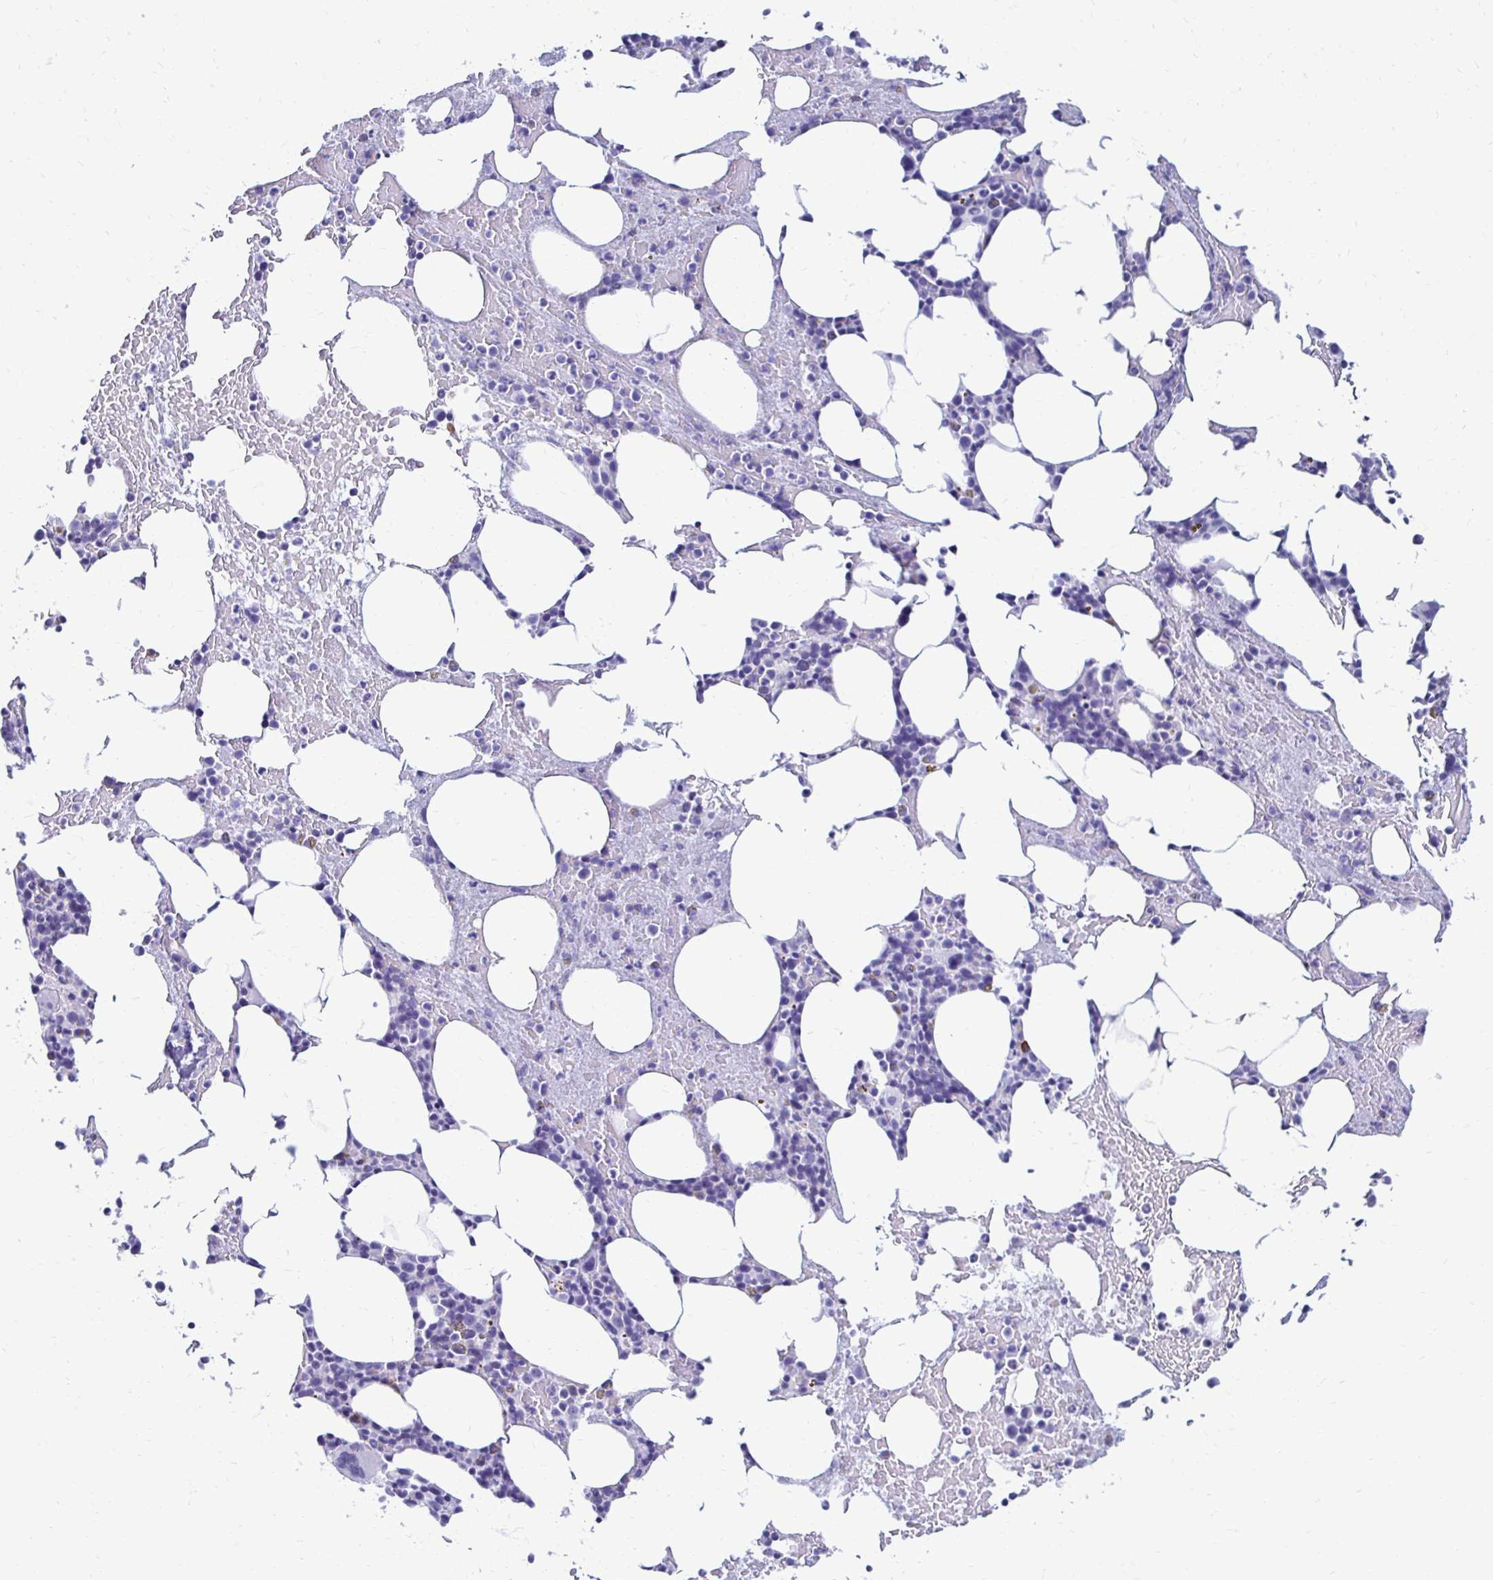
{"staining": {"intensity": "negative", "quantity": "none", "location": "none"}, "tissue": "bone marrow", "cell_type": "Hematopoietic cells", "image_type": "normal", "snomed": [{"axis": "morphology", "description": "Normal tissue, NOS"}, {"axis": "topography", "description": "Bone marrow"}], "caption": "This histopathology image is of normal bone marrow stained with immunohistochemistry to label a protein in brown with the nuclei are counter-stained blue. There is no positivity in hematopoietic cells.", "gene": "CST5", "patient": {"sex": "female", "age": 62}}